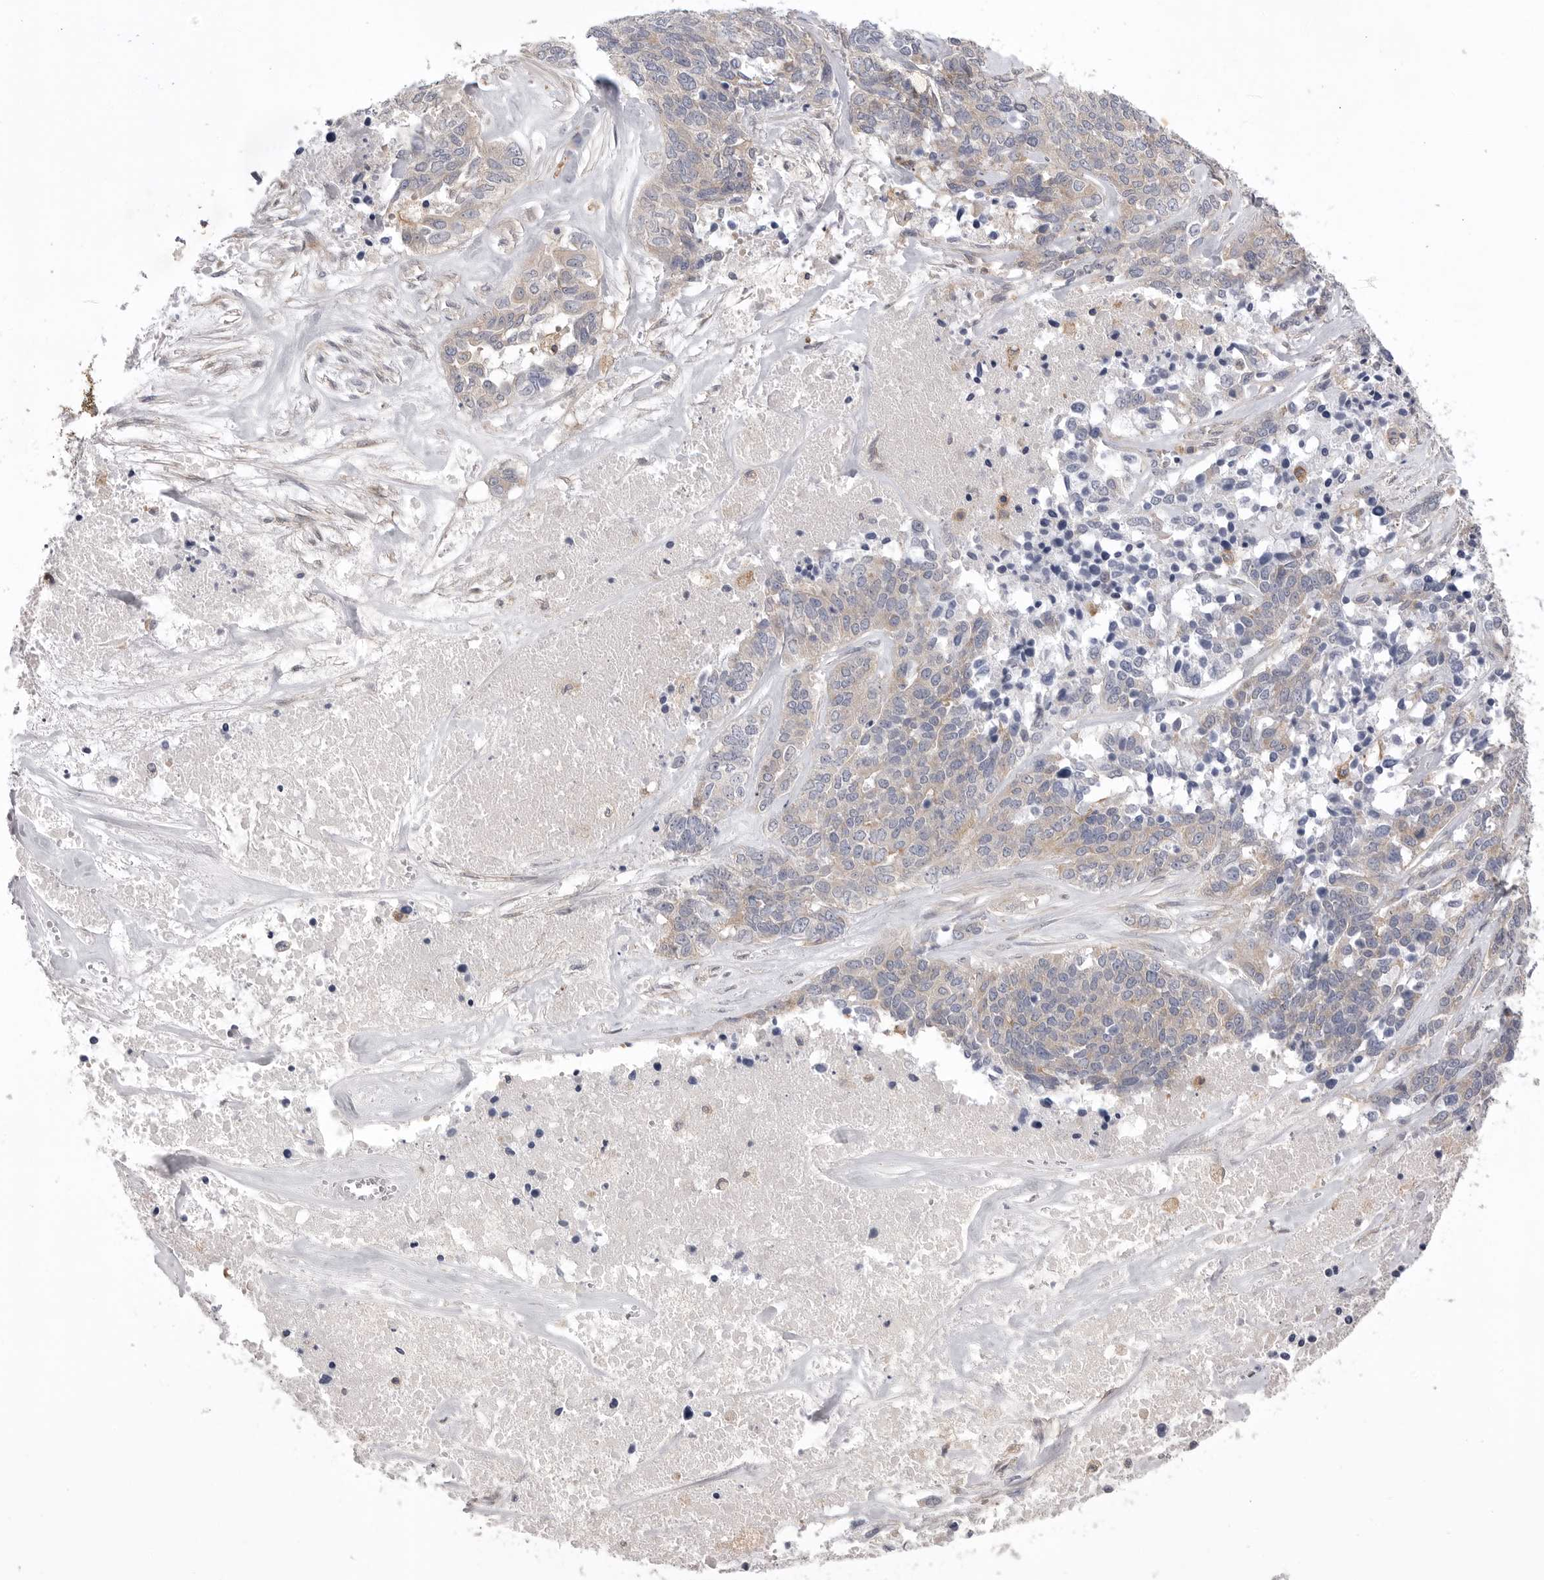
{"staining": {"intensity": "weak", "quantity": "<25%", "location": "cytoplasmic/membranous"}, "tissue": "ovarian cancer", "cell_type": "Tumor cells", "image_type": "cancer", "snomed": [{"axis": "morphology", "description": "Cystadenocarcinoma, serous, NOS"}, {"axis": "topography", "description": "Ovary"}], "caption": "Tumor cells show no significant positivity in ovarian serous cystadenocarcinoma. Nuclei are stained in blue.", "gene": "VAC14", "patient": {"sex": "female", "age": 44}}